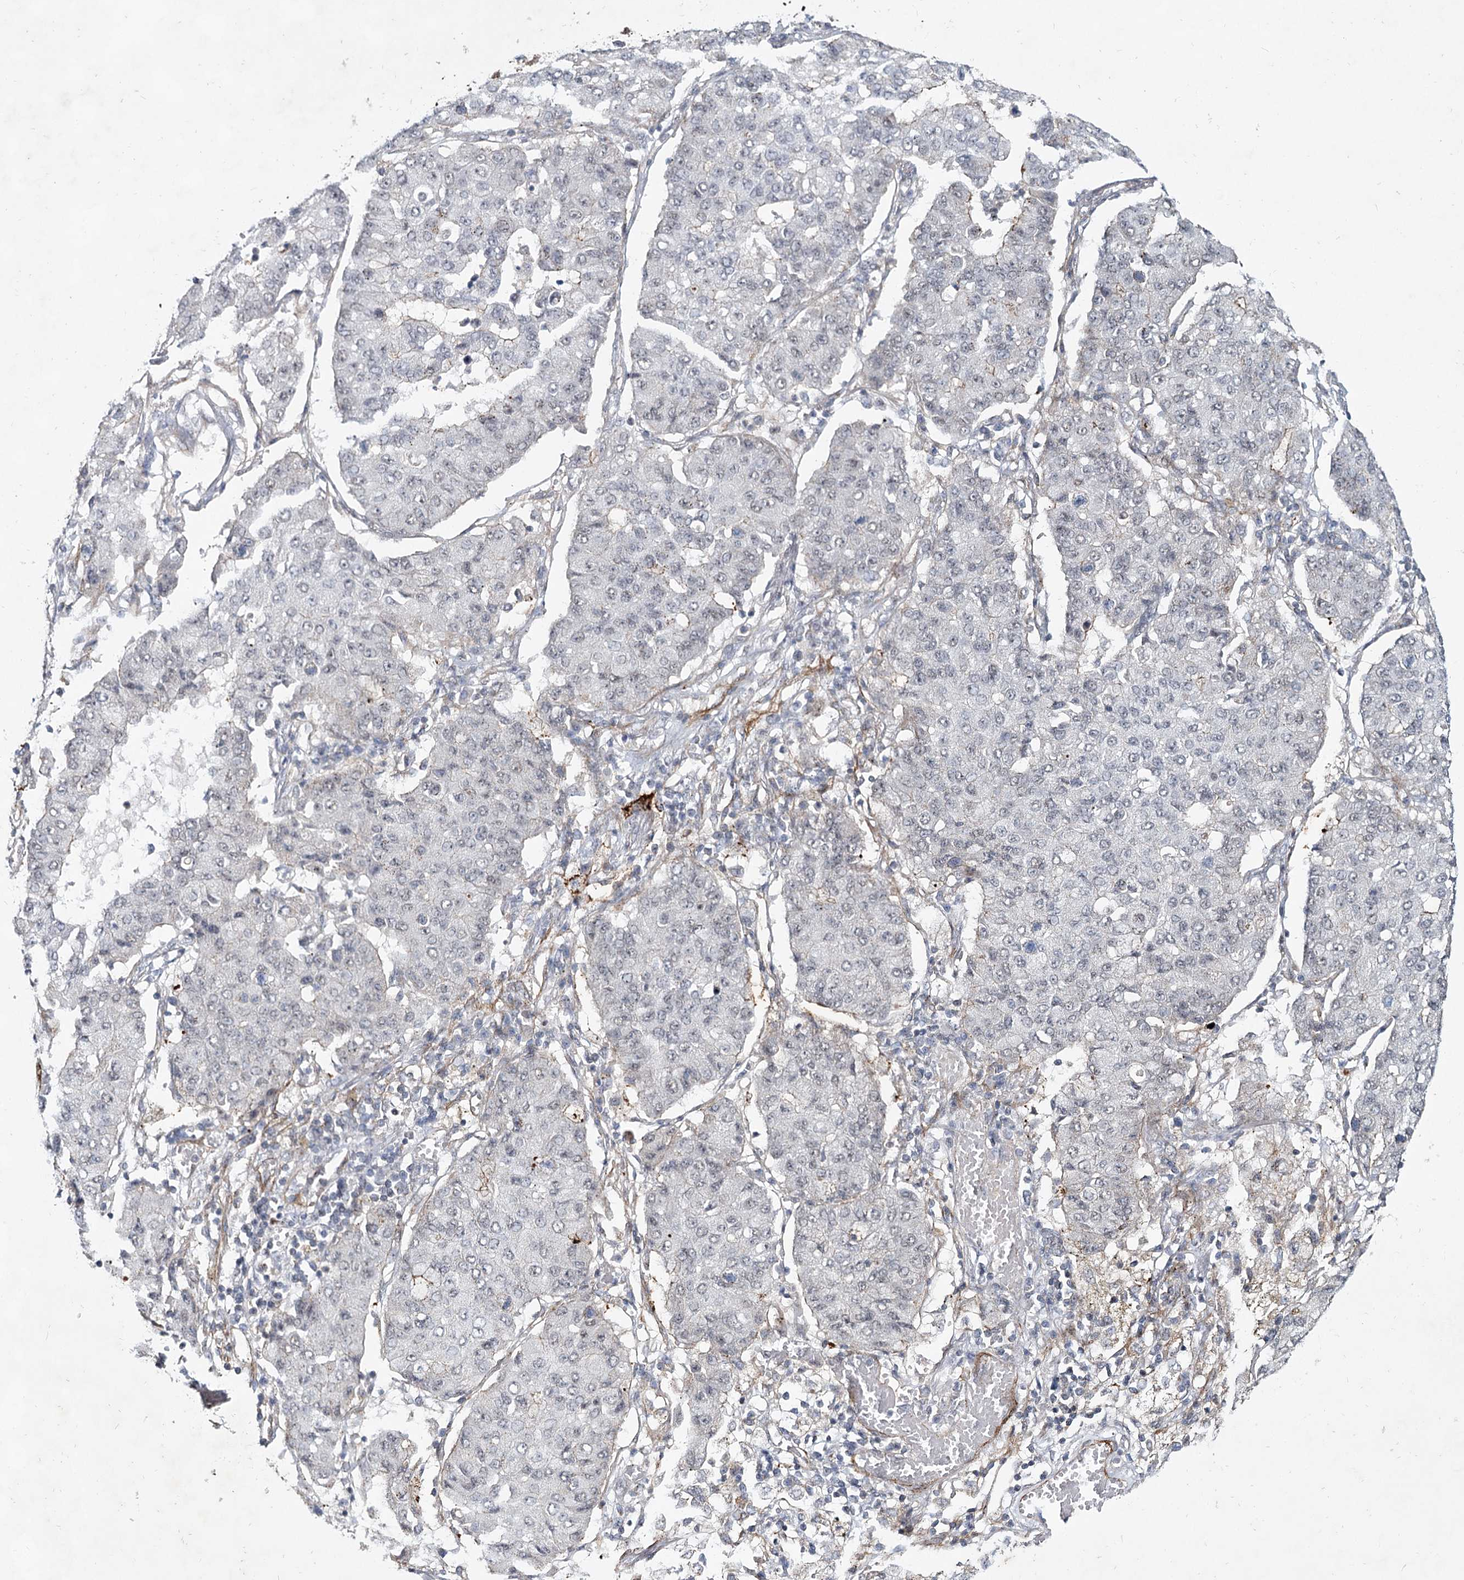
{"staining": {"intensity": "negative", "quantity": "none", "location": "none"}, "tissue": "lung cancer", "cell_type": "Tumor cells", "image_type": "cancer", "snomed": [{"axis": "morphology", "description": "Squamous cell carcinoma, NOS"}, {"axis": "topography", "description": "Lung"}], "caption": "Tumor cells show no significant protein positivity in lung squamous cell carcinoma.", "gene": "ATL2", "patient": {"sex": "male", "age": 74}}